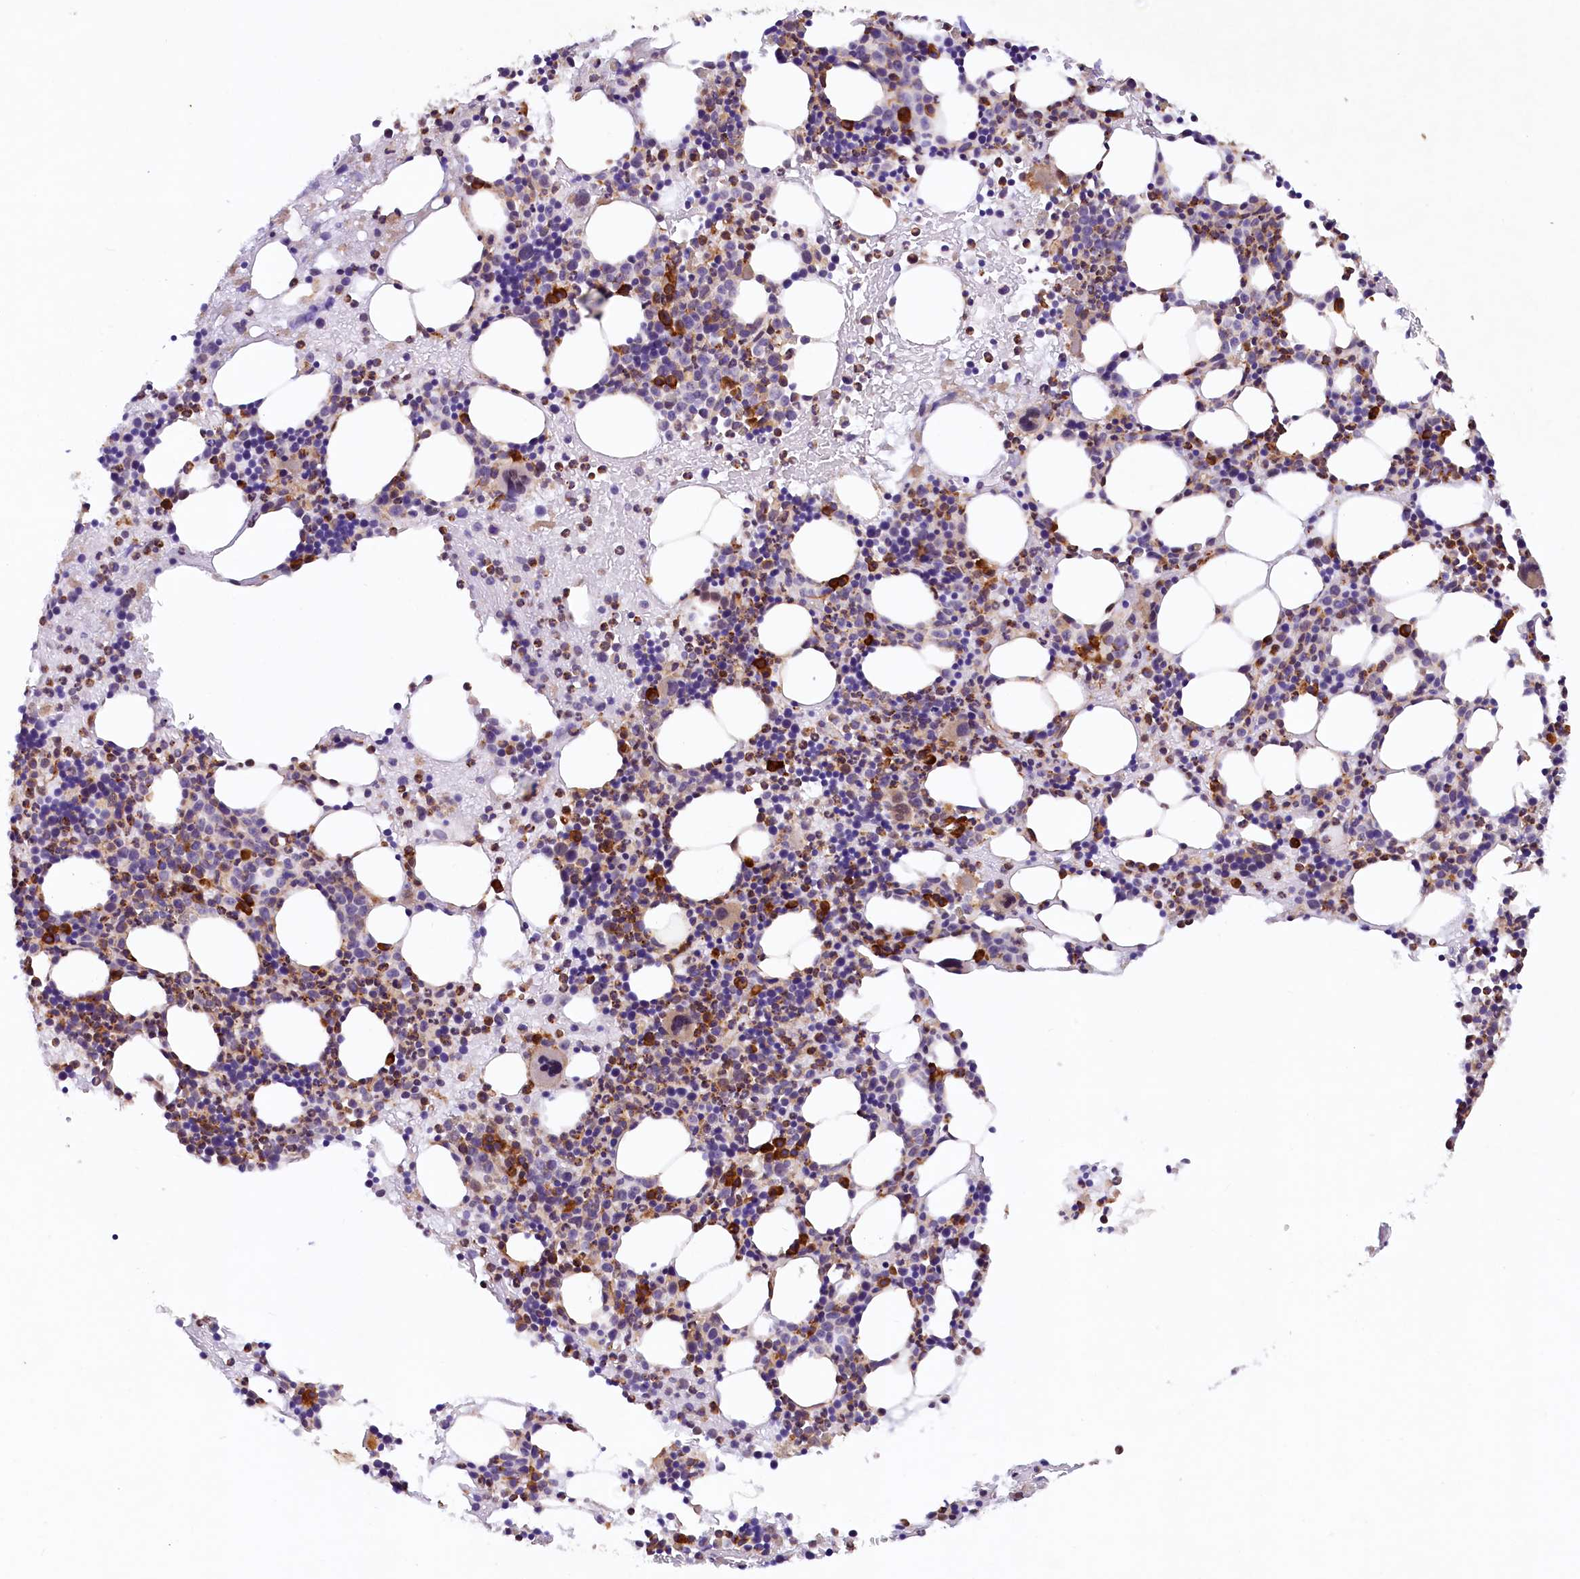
{"staining": {"intensity": "strong", "quantity": "25%-75%", "location": "cytoplasmic/membranous"}, "tissue": "bone marrow", "cell_type": "Hematopoietic cells", "image_type": "normal", "snomed": [{"axis": "morphology", "description": "Normal tissue, NOS"}, {"axis": "topography", "description": "Bone marrow"}], "caption": "Bone marrow was stained to show a protein in brown. There is high levels of strong cytoplasmic/membranous expression in about 25%-75% of hematopoietic cells.", "gene": "SSC5D", "patient": {"sex": "male", "age": 51}}